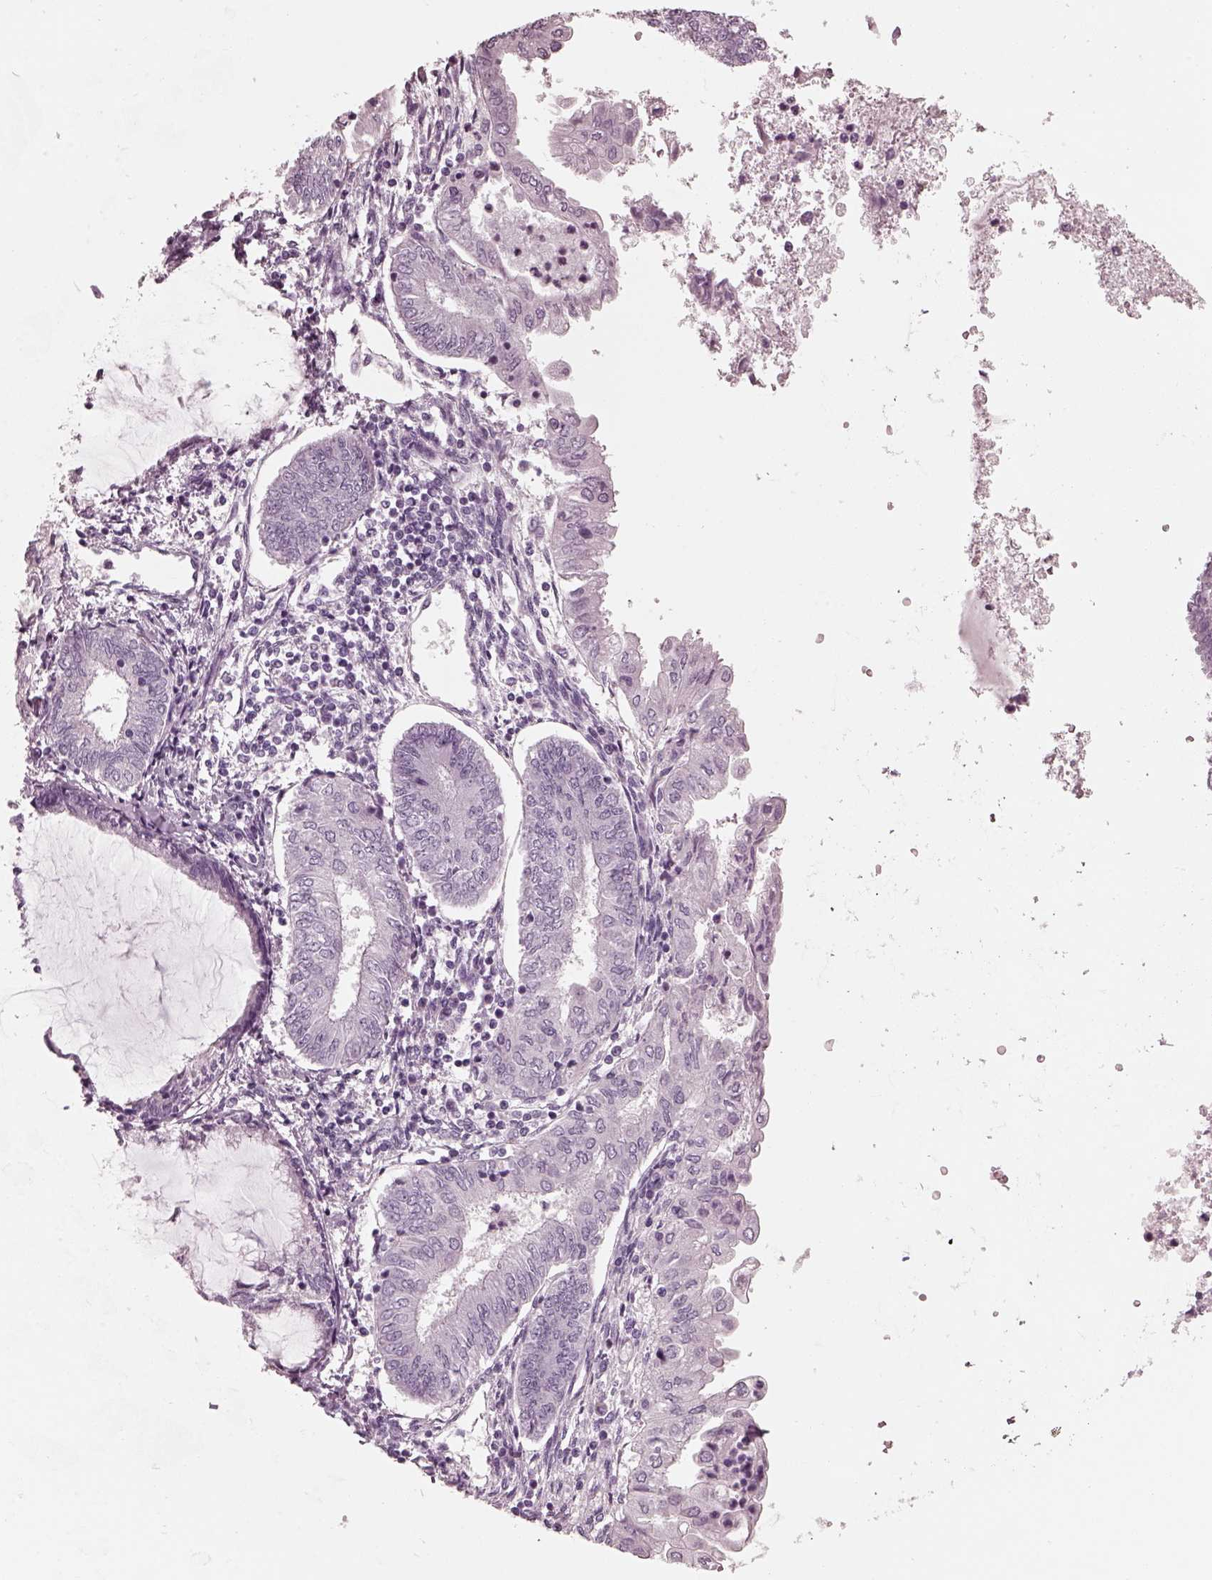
{"staining": {"intensity": "negative", "quantity": "none", "location": "none"}, "tissue": "endometrial cancer", "cell_type": "Tumor cells", "image_type": "cancer", "snomed": [{"axis": "morphology", "description": "Adenocarcinoma, NOS"}, {"axis": "topography", "description": "Endometrium"}], "caption": "High magnification brightfield microscopy of endometrial cancer stained with DAB (brown) and counterstained with hematoxylin (blue): tumor cells show no significant expression.", "gene": "RCVRN", "patient": {"sex": "female", "age": 68}}